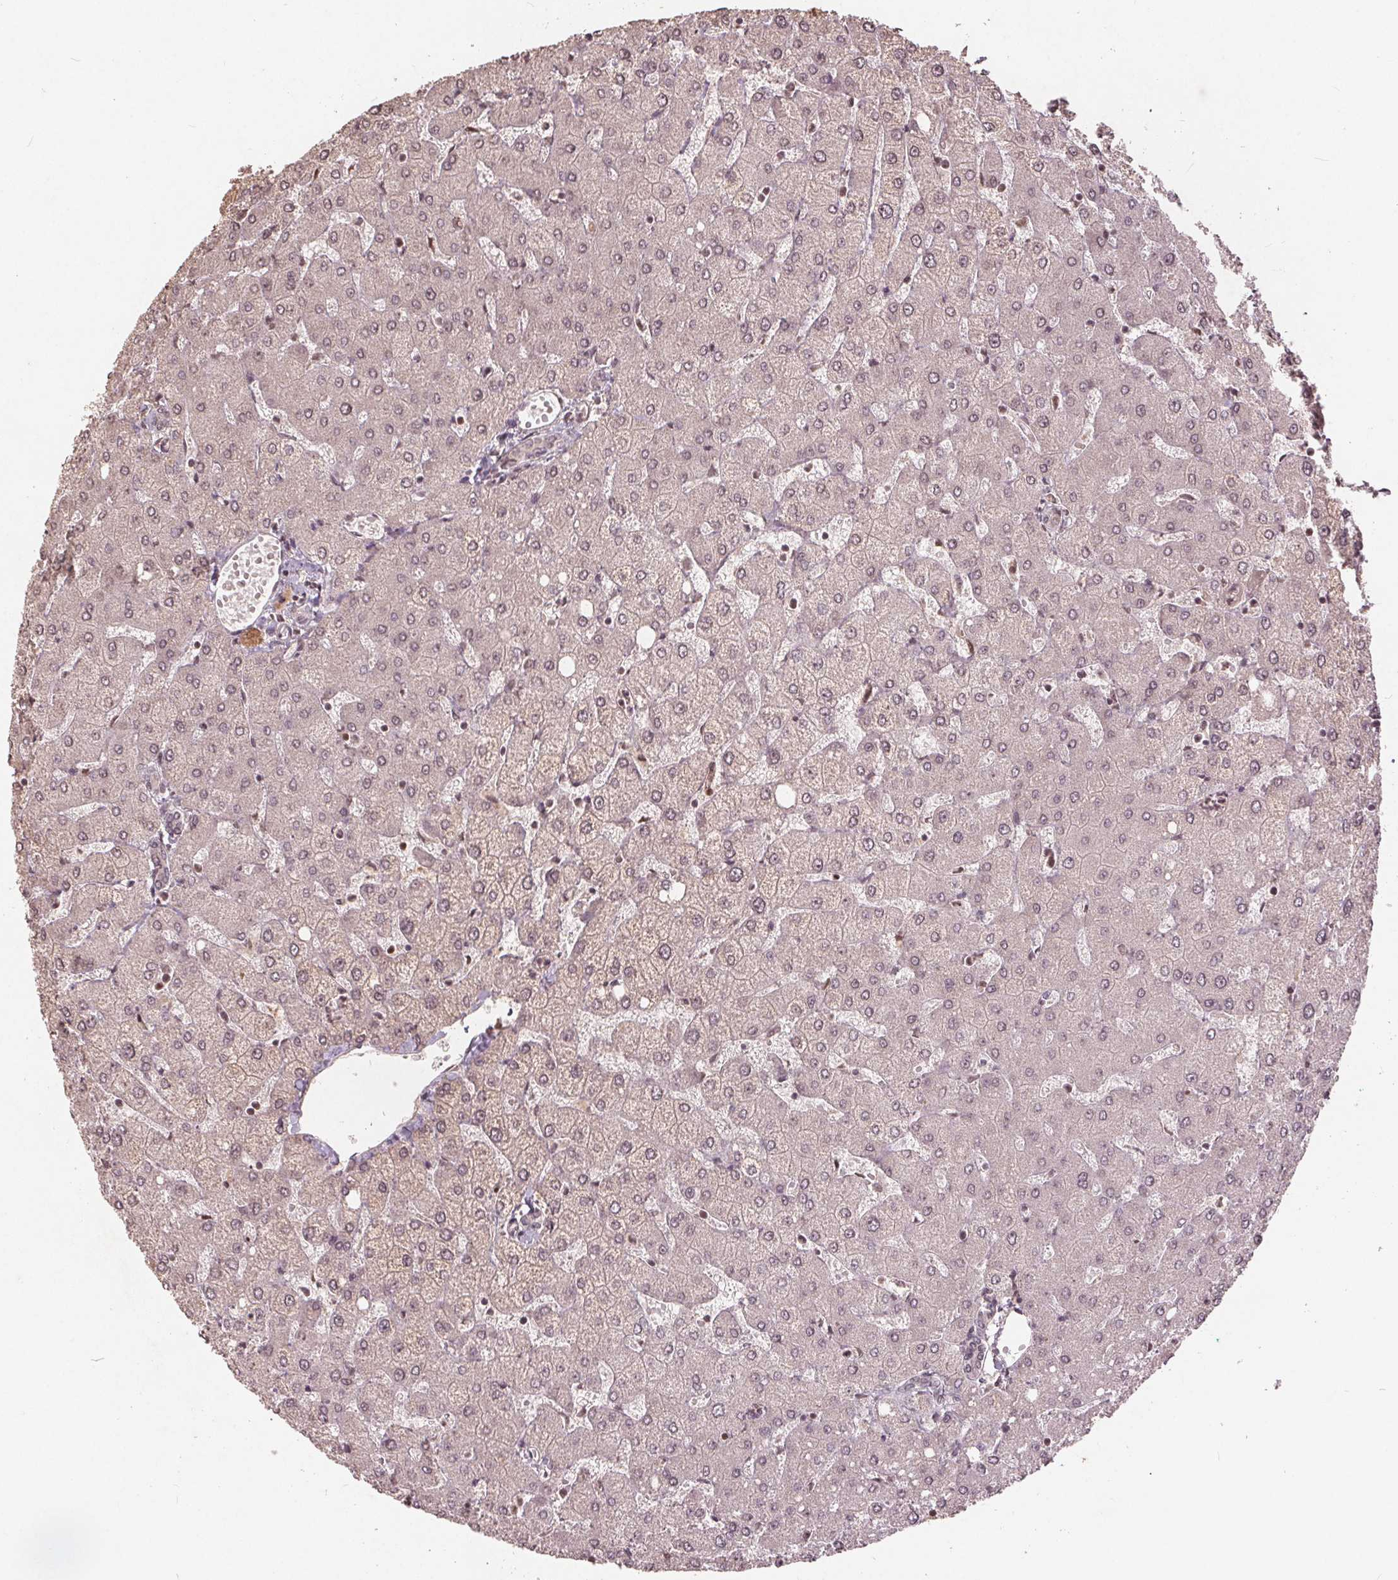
{"staining": {"intensity": "weak", "quantity": "25%-75%", "location": "nuclear"}, "tissue": "liver", "cell_type": "Cholangiocytes", "image_type": "normal", "snomed": [{"axis": "morphology", "description": "Normal tissue, NOS"}, {"axis": "topography", "description": "Liver"}], "caption": "The immunohistochemical stain shows weak nuclear staining in cholangiocytes of unremarkable liver.", "gene": "DNMT3B", "patient": {"sex": "female", "age": 54}}